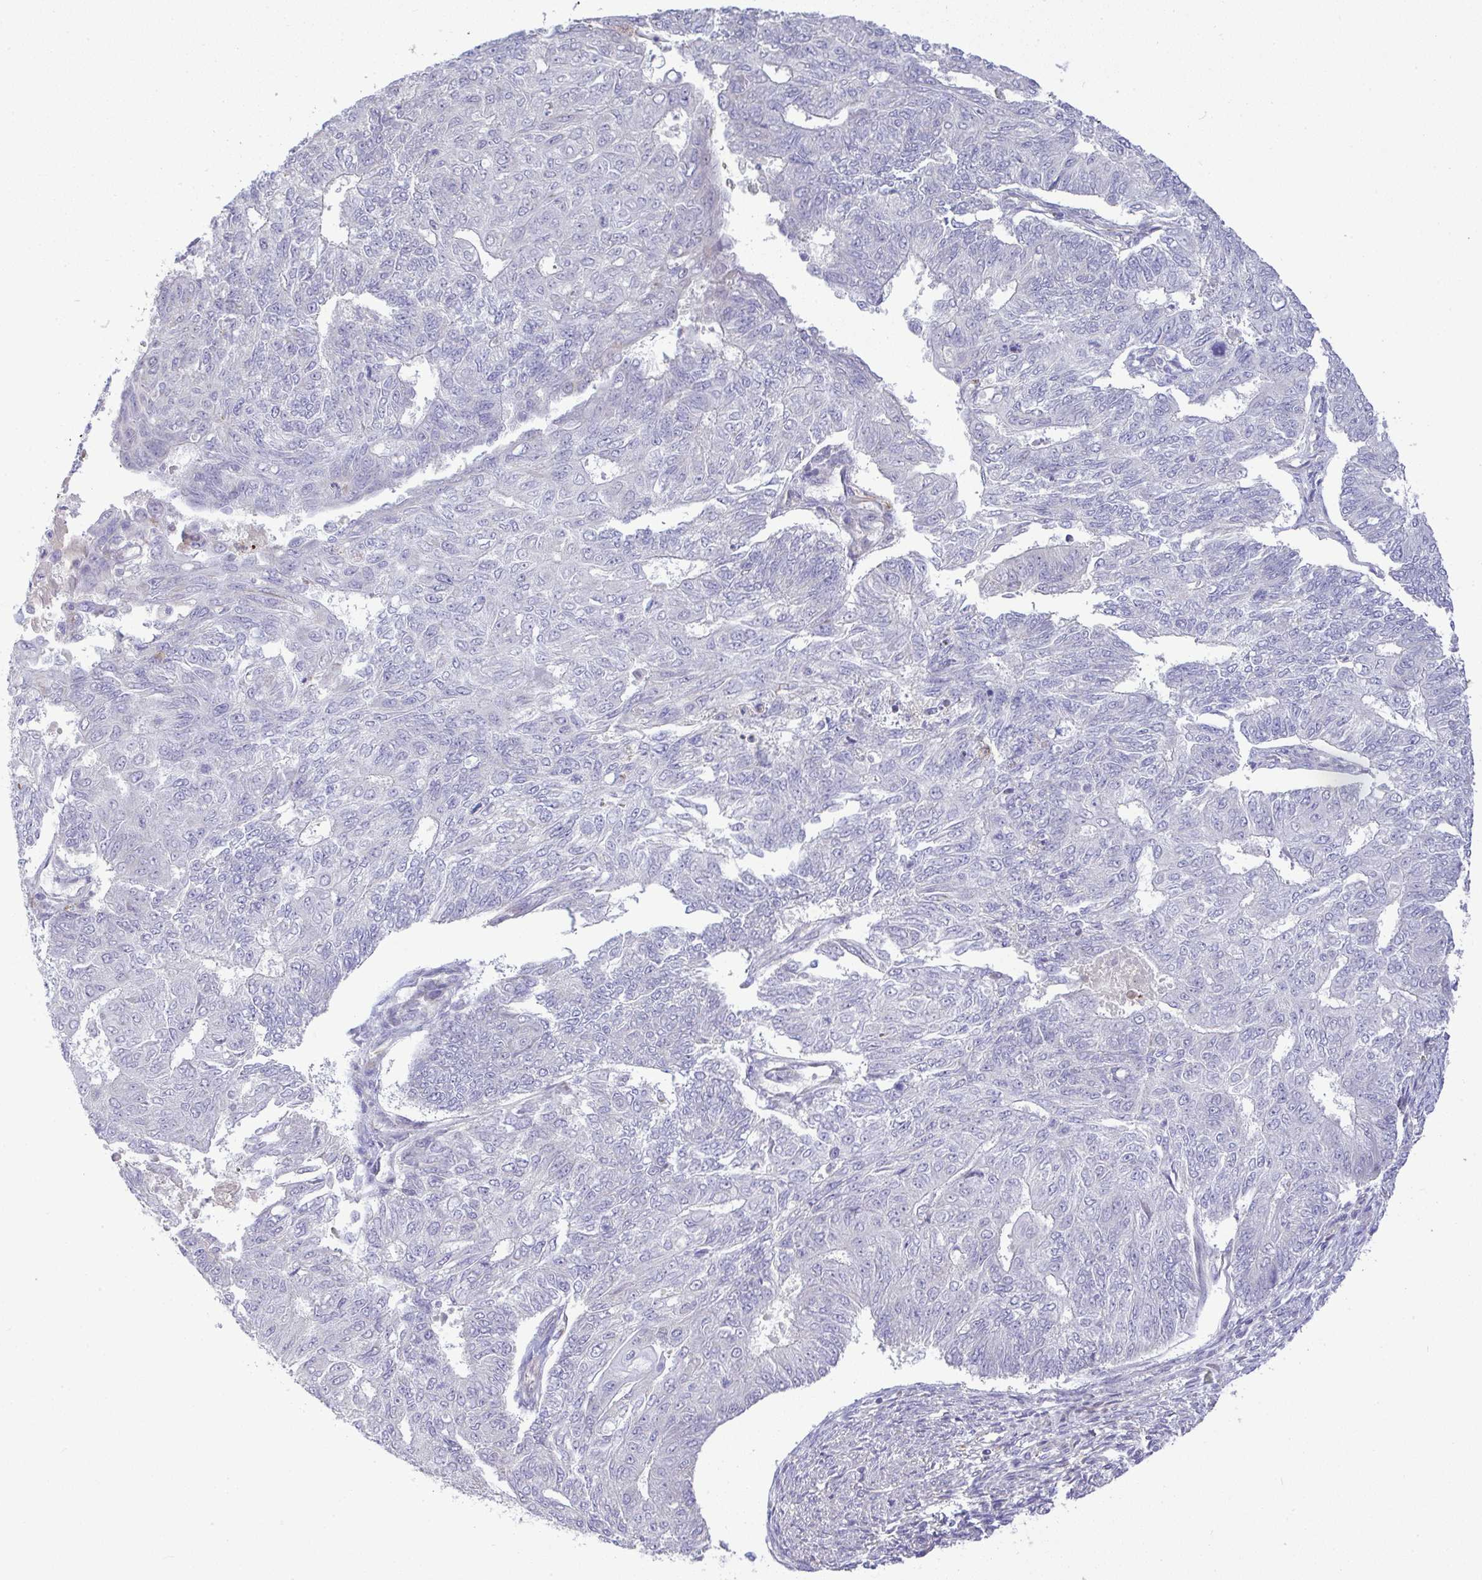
{"staining": {"intensity": "negative", "quantity": "none", "location": "none"}, "tissue": "endometrial cancer", "cell_type": "Tumor cells", "image_type": "cancer", "snomed": [{"axis": "morphology", "description": "Adenocarcinoma, NOS"}, {"axis": "topography", "description": "Endometrium"}], "caption": "Immunohistochemical staining of adenocarcinoma (endometrial) demonstrates no significant expression in tumor cells.", "gene": "GRID2", "patient": {"sex": "female", "age": 32}}